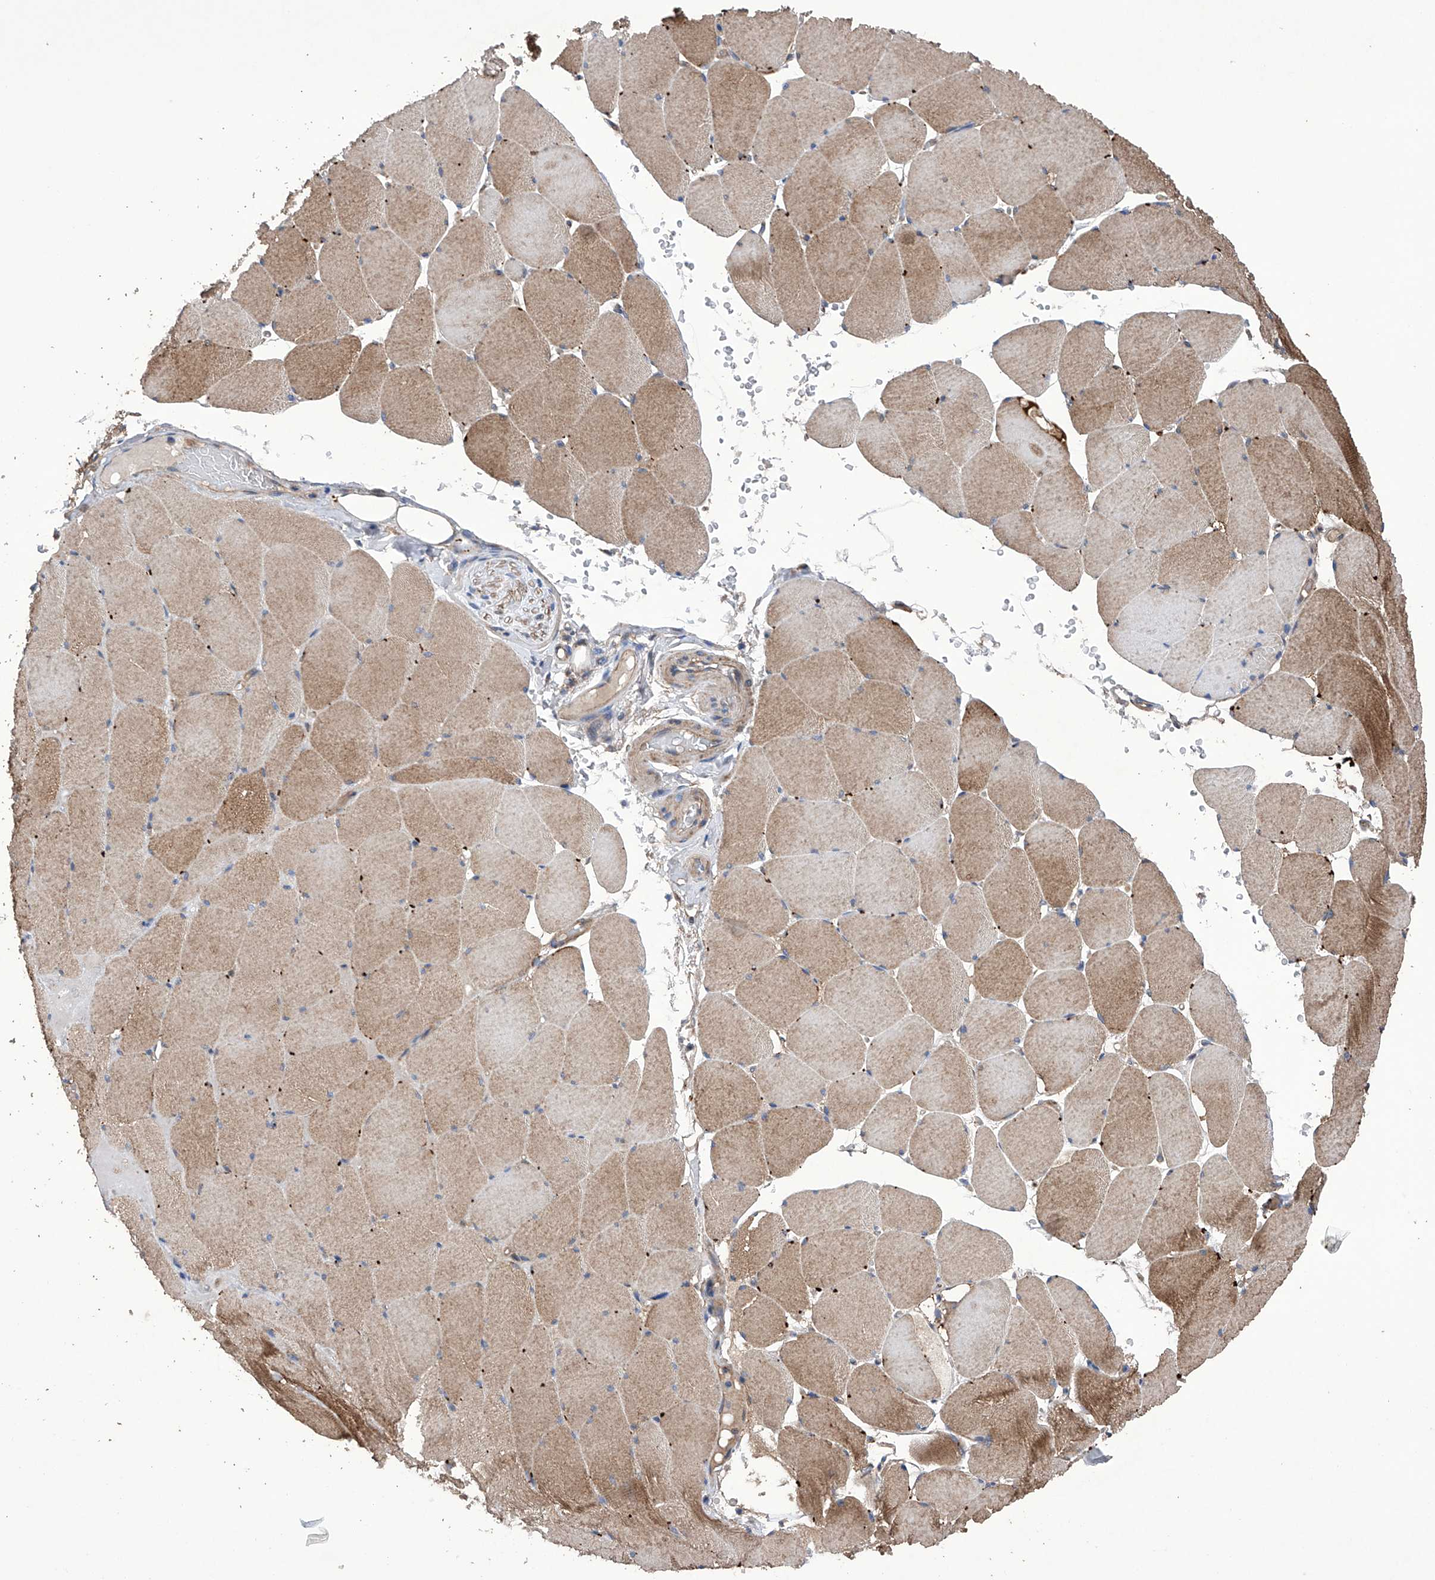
{"staining": {"intensity": "moderate", "quantity": ">75%", "location": "cytoplasmic/membranous"}, "tissue": "skeletal muscle", "cell_type": "Myocytes", "image_type": "normal", "snomed": [{"axis": "morphology", "description": "Normal tissue, NOS"}, {"axis": "topography", "description": "Skeletal muscle"}, {"axis": "topography", "description": "Head-Neck"}], "caption": "Skeletal muscle stained with a brown dye exhibits moderate cytoplasmic/membranous positive staining in about >75% of myocytes.", "gene": "EFCAB2", "patient": {"sex": "male", "age": 66}}